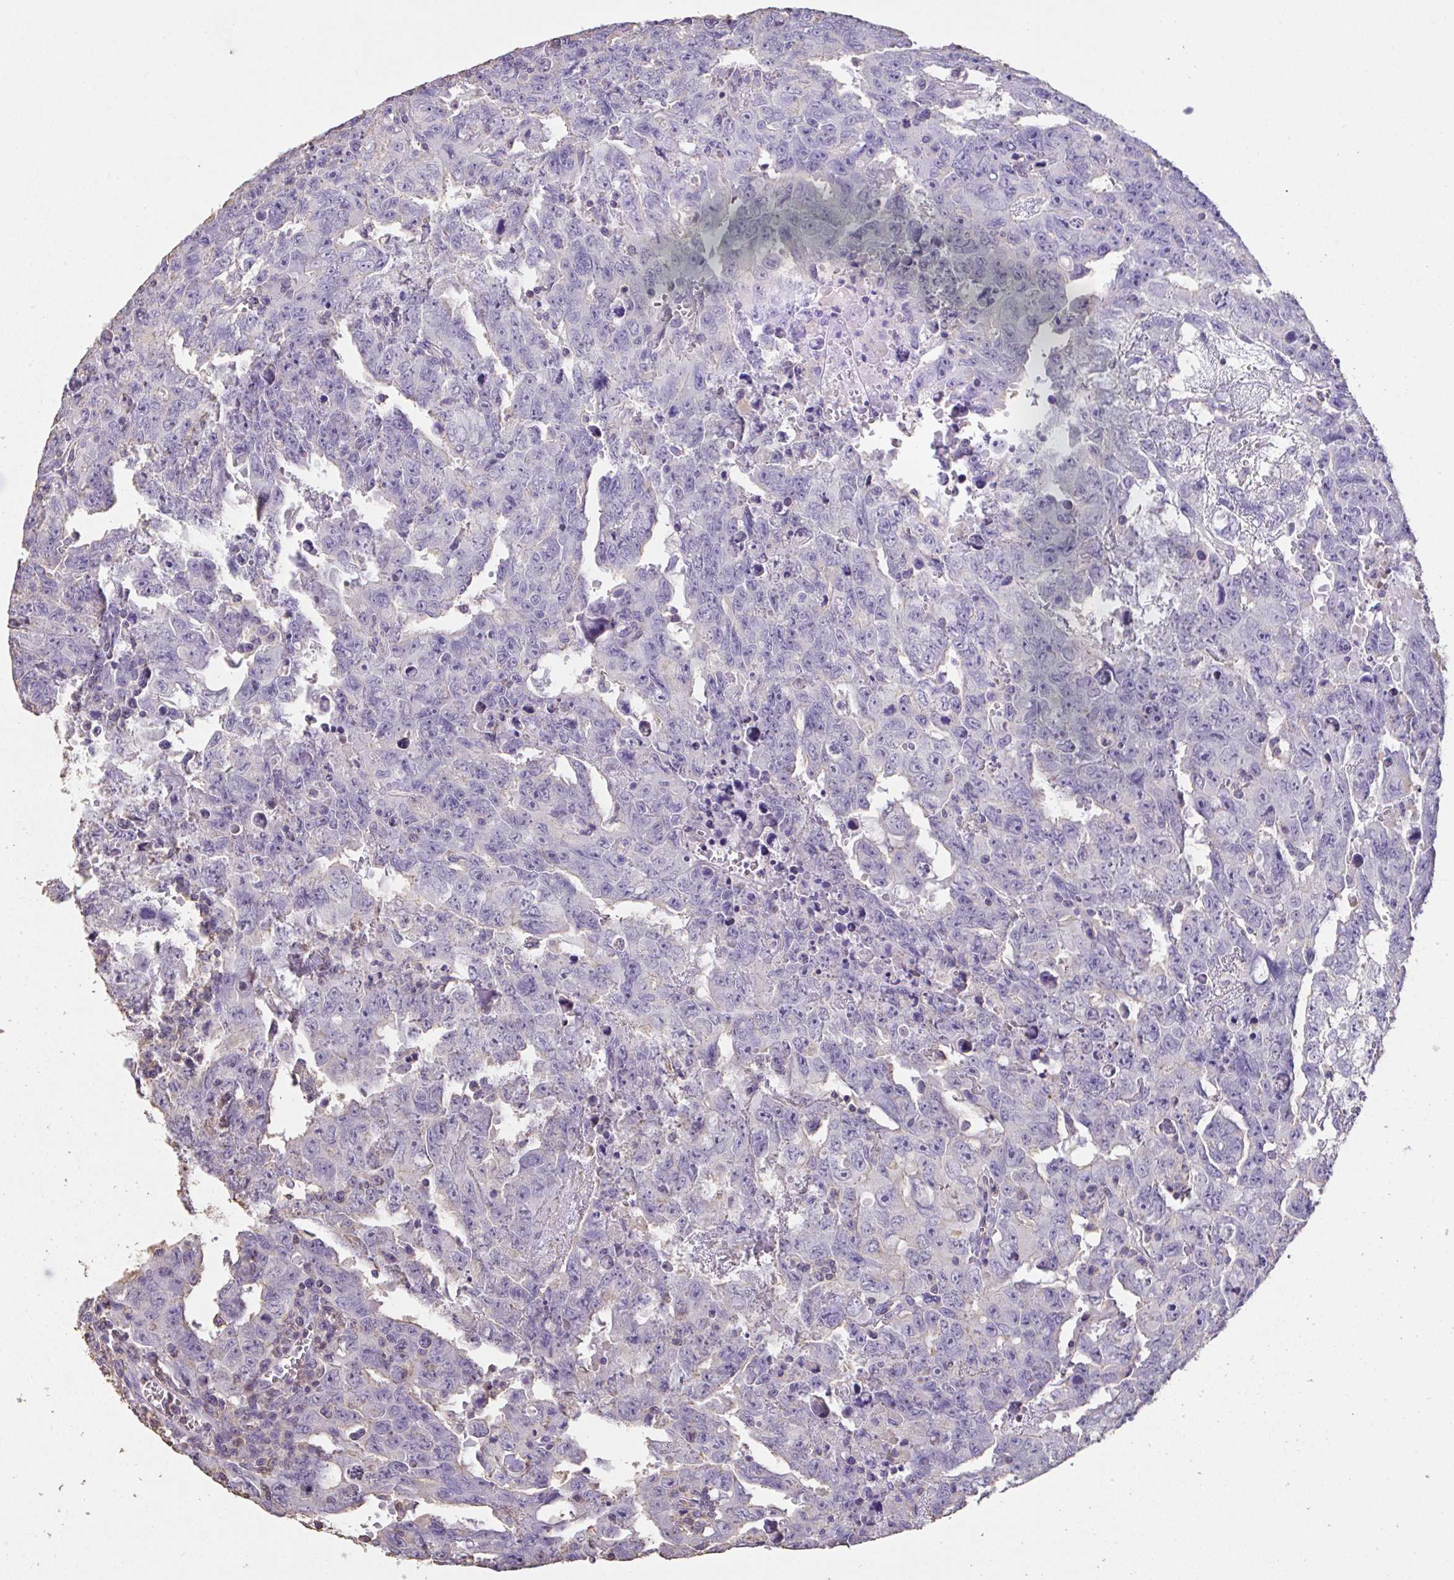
{"staining": {"intensity": "negative", "quantity": "none", "location": "none"}, "tissue": "testis cancer", "cell_type": "Tumor cells", "image_type": "cancer", "snomed": [{"axis": "morphology", "description": "Carcinoma, Embryonal, NOS"}, {"axis": "topography", "description": "Testis"}], "caption": "Immunohistochemical staining of human testis cancer reveals no significant positivity in tumor cells. (DAB IHC with hematoxylin counter stain).", "gene": "IL23R", "patient": {"sex": "male", "age": 24}}